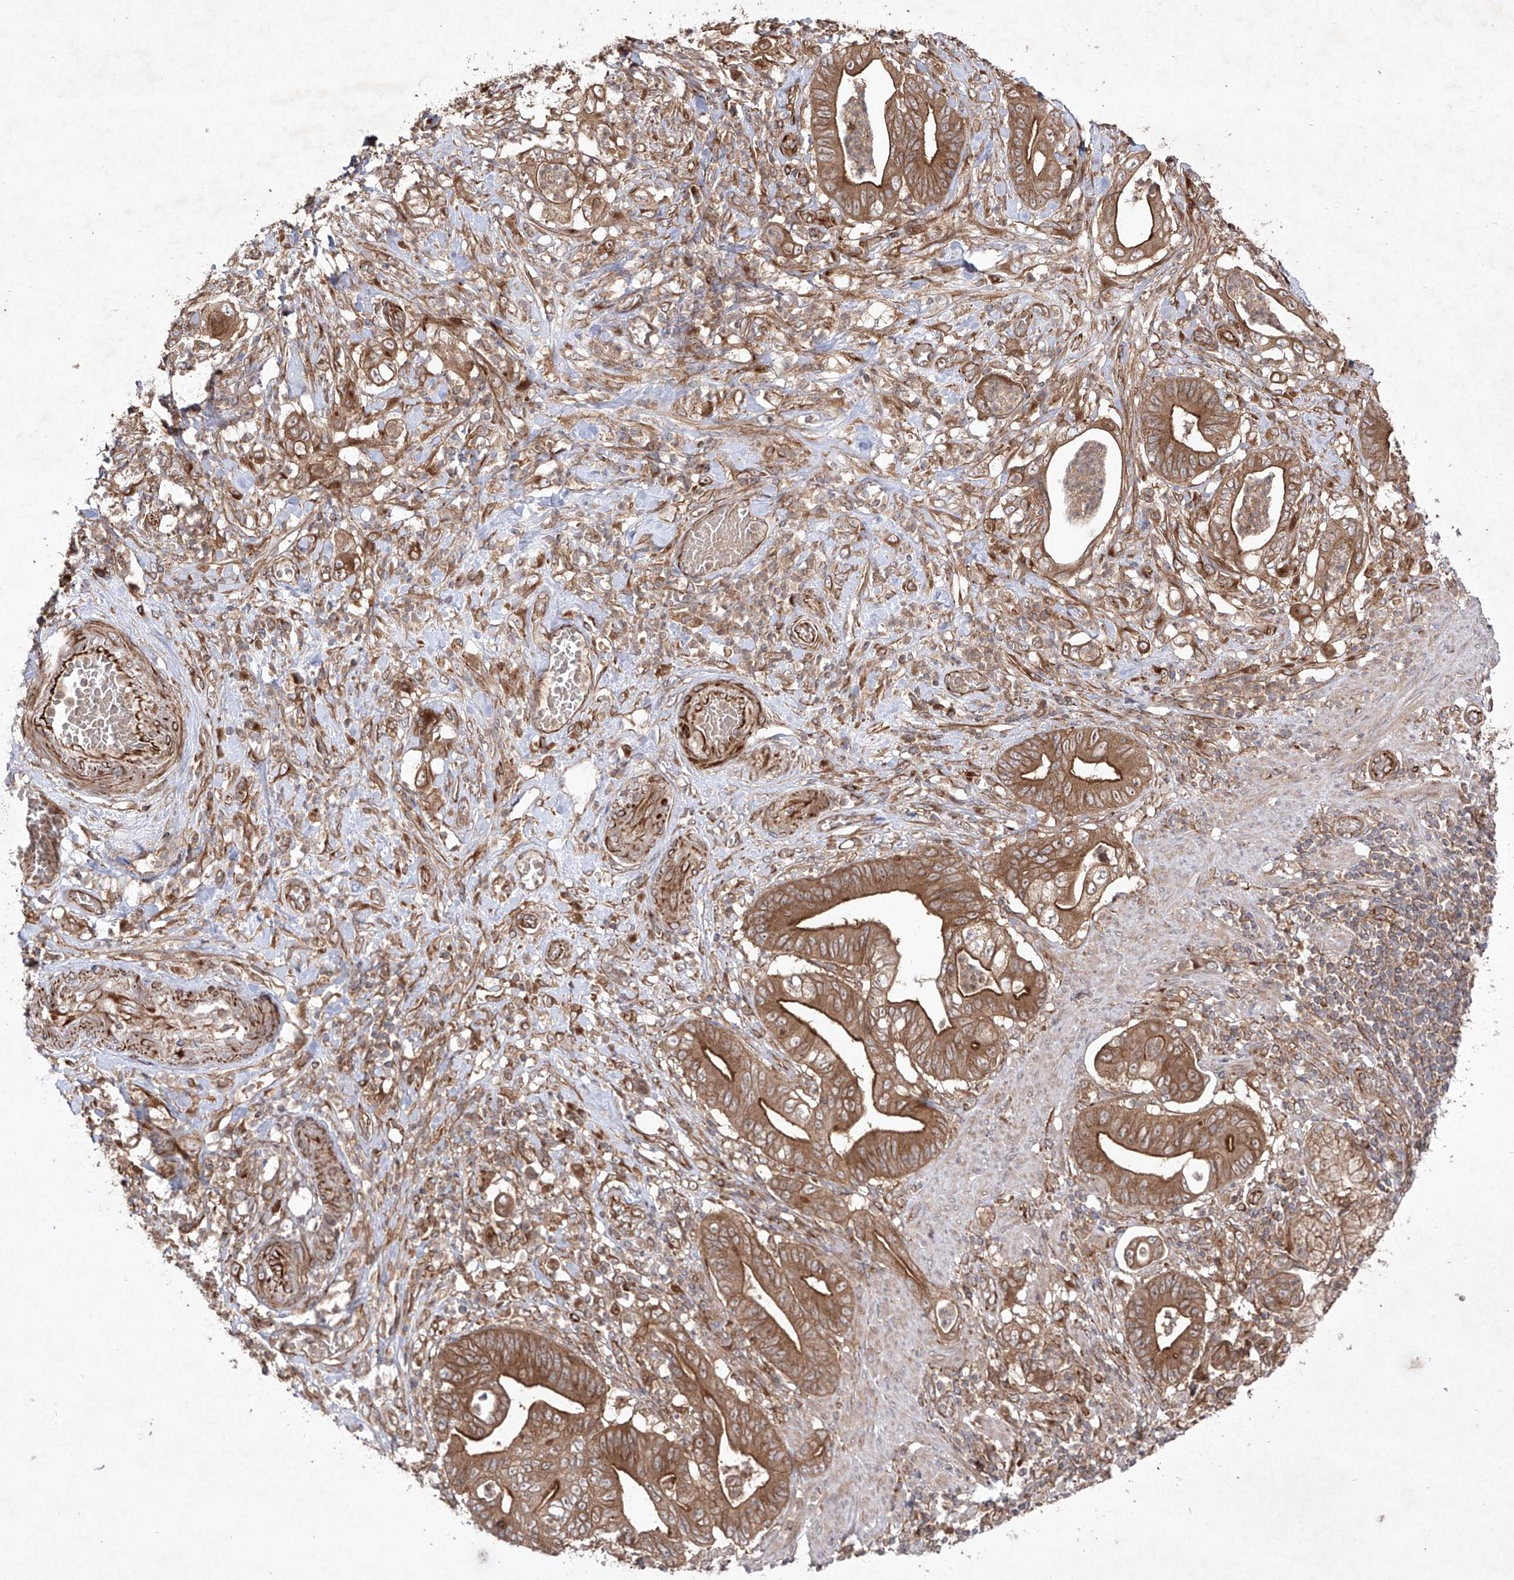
{"staining": {"intensity": "moderate", "quantity": ">75%", "location": "cytoplasmic/membranous"}, "tissue": "stomach cancer", "cell_type": "Tumor cells", "image_type": "cancer", "snomed": [{"axis": "morphology", "description": "Adenocarcinoma, NOS"}, {"axis": "topography", "description": "Stomach"}], "caption": "Immunohistochemical staining of human stomach cancer reveals medium levels of moderate cytoplasmic/membranous protein staining in about >75% of tumor cells.", "gene": "YKT6", "patient": {"sex": "female", "age": 73}}